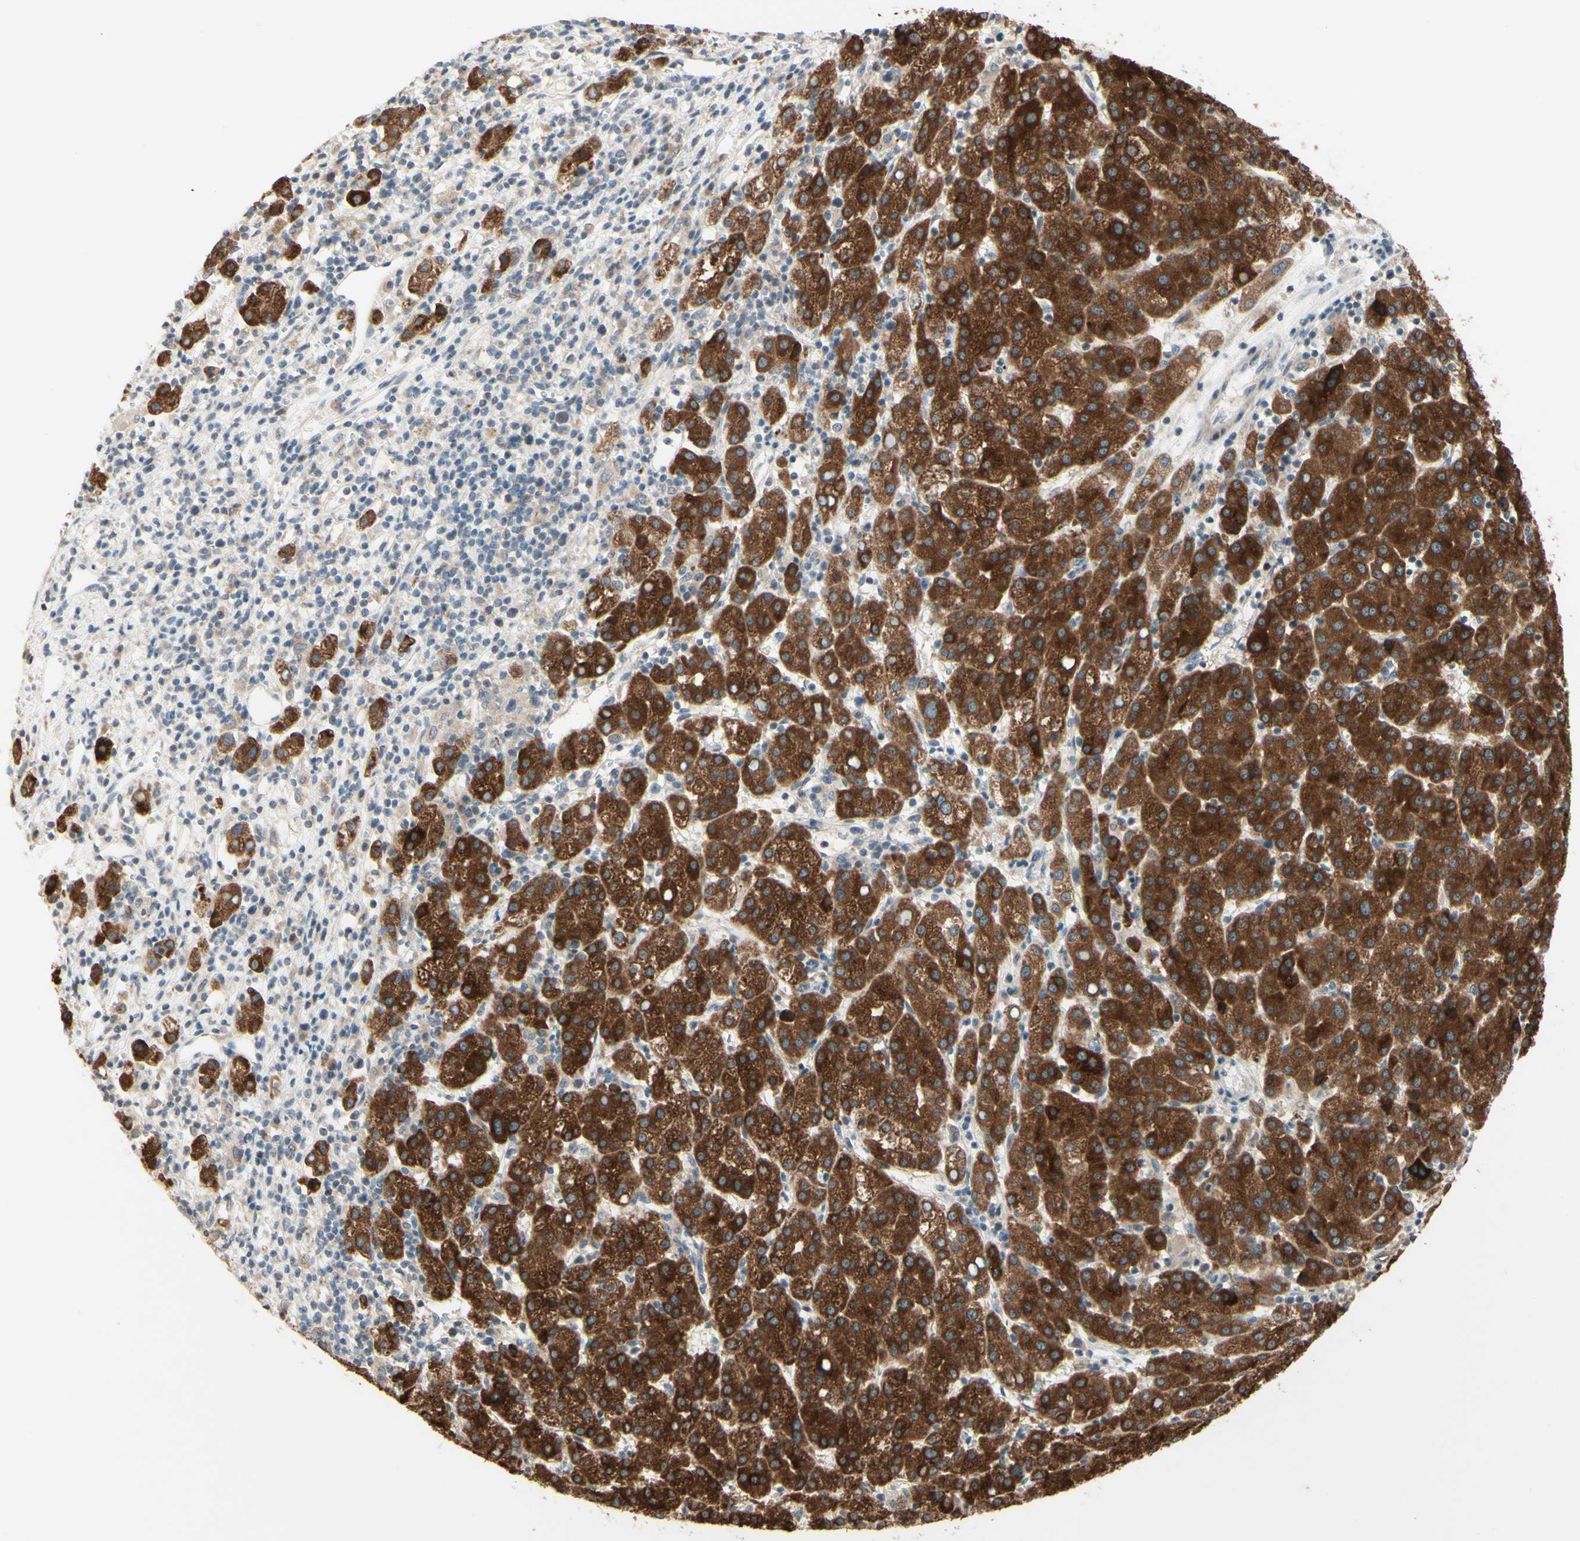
{"staining": {"intensity": "strong", "quantity": ">75%", "location": "cytoplasmic/membranous"}, "tissue": "liver cancer", "cell_type": "Tumor cells", "image_type": "cancer", "snomed": [{"axis": "morphology", "description": "Carcinoma, Hepatocellular, NOS"}, {"axis": "topography", "description": "Liver"}], "caption": "Liver cancer was stained to show a protein in brown. There is high levels of strong cytoplasmic/membranous staining in about >75% of tumor cells. The staining was performed using DAB (3,3'-diaminobenzidine), with brown indicating positive protein expression. Nuclei are stained blue with hematoxylin.", "gene": "ZW10", "patient": {"sex": "female", "age": 58}}